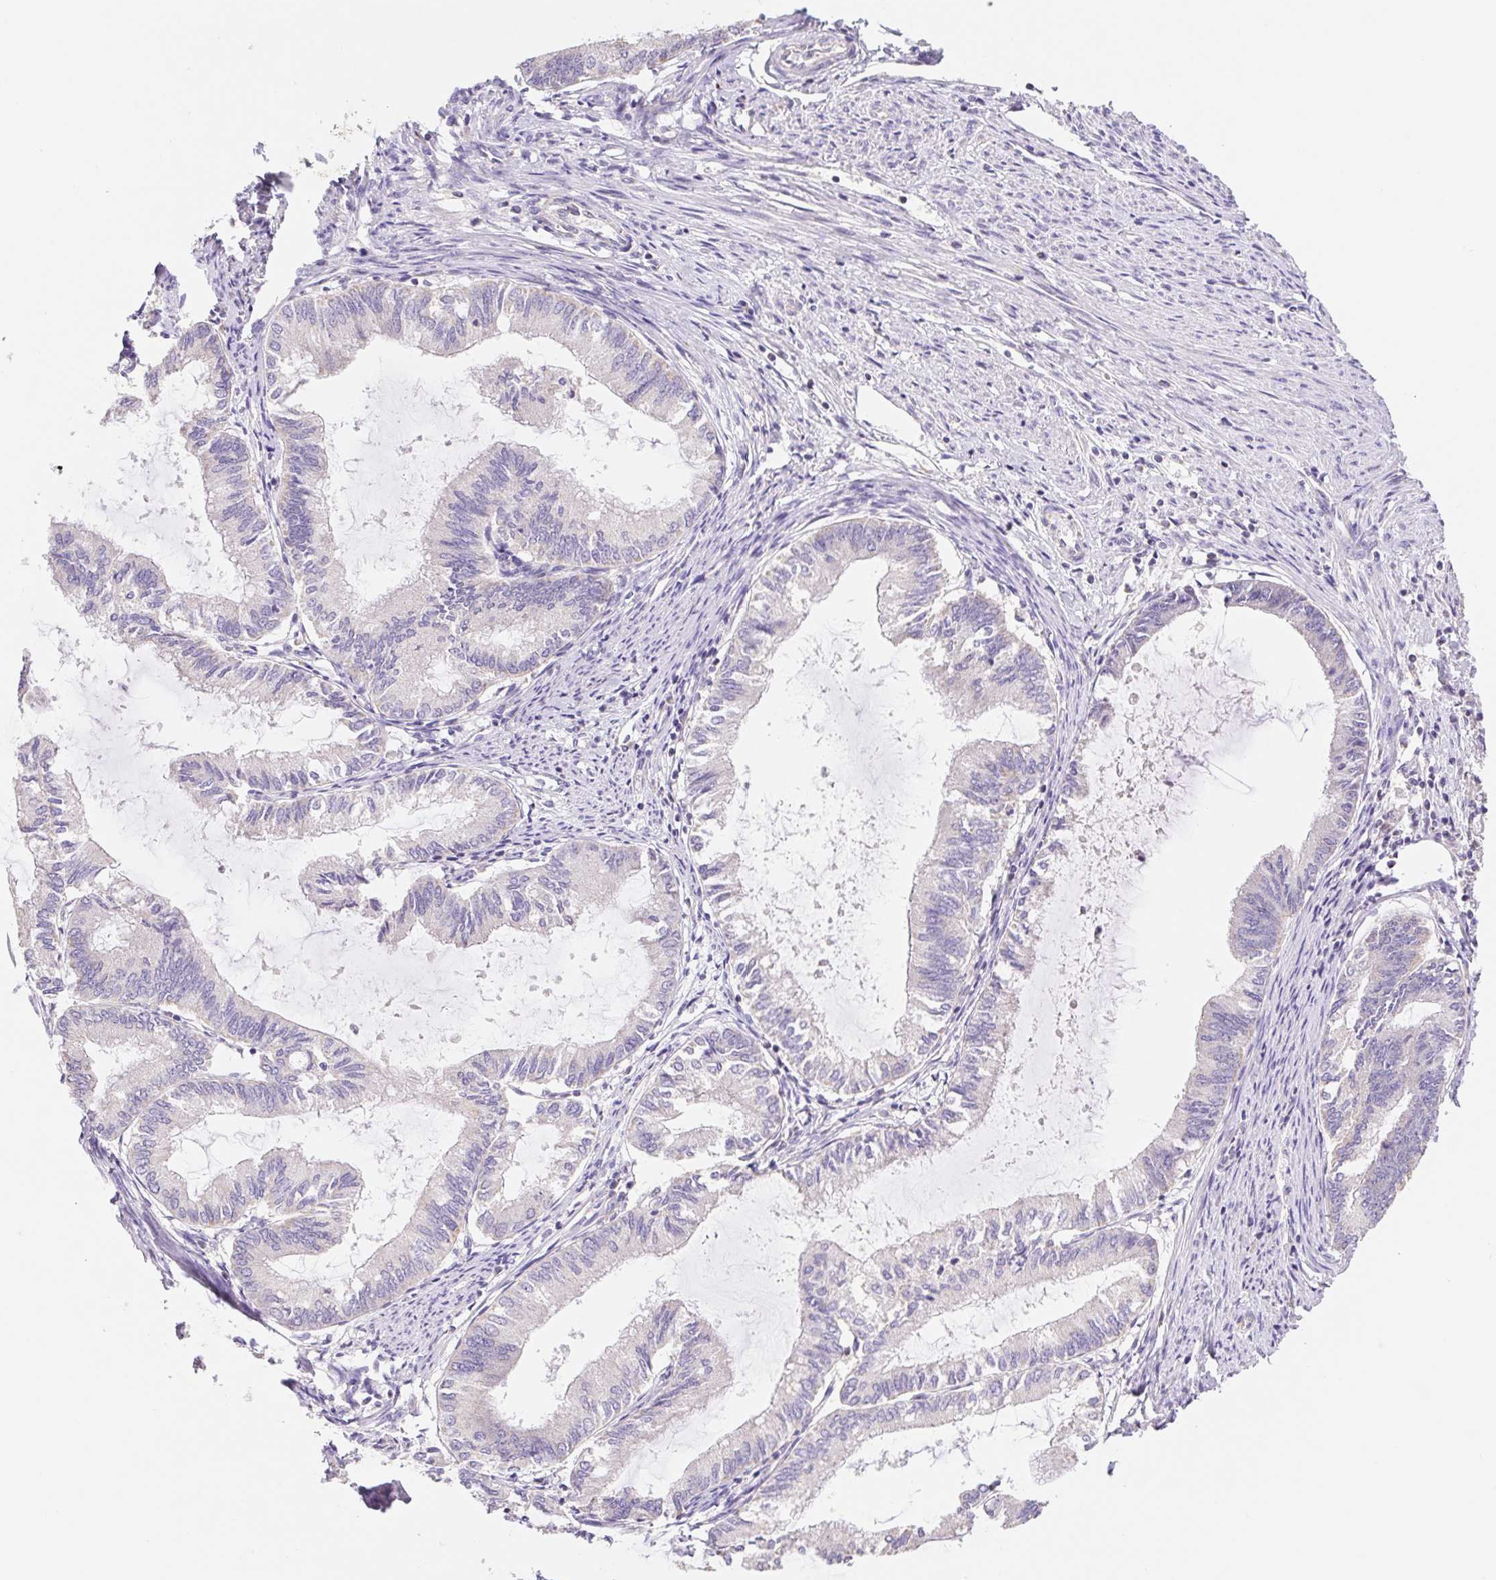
{"staining": {"intensity": "negative", "quantity": "none", "location": "none"}, "tissue": "endometrial cancer", "cell_type": "Tumor cells", "image_type": "cancer", "snomed": [{"axis": "morphology", "description": "Adenocarcinoma, NOS"}, {"axis": "topography", "description": "Endometrium"}], "caption": "Immunohistochemistry image of neoplastic tissue: adenocarcinoma (endometrial) stained with DAB (3,3'-diaminobenzidine) reveals no significant protein positivity in tumor cells. (DAB (3,3'-diaminobenzidine) IHC with hematoxylin counter stain).", "gene": "FKBP6", "patient": {"sex": "female", "age": 86}}